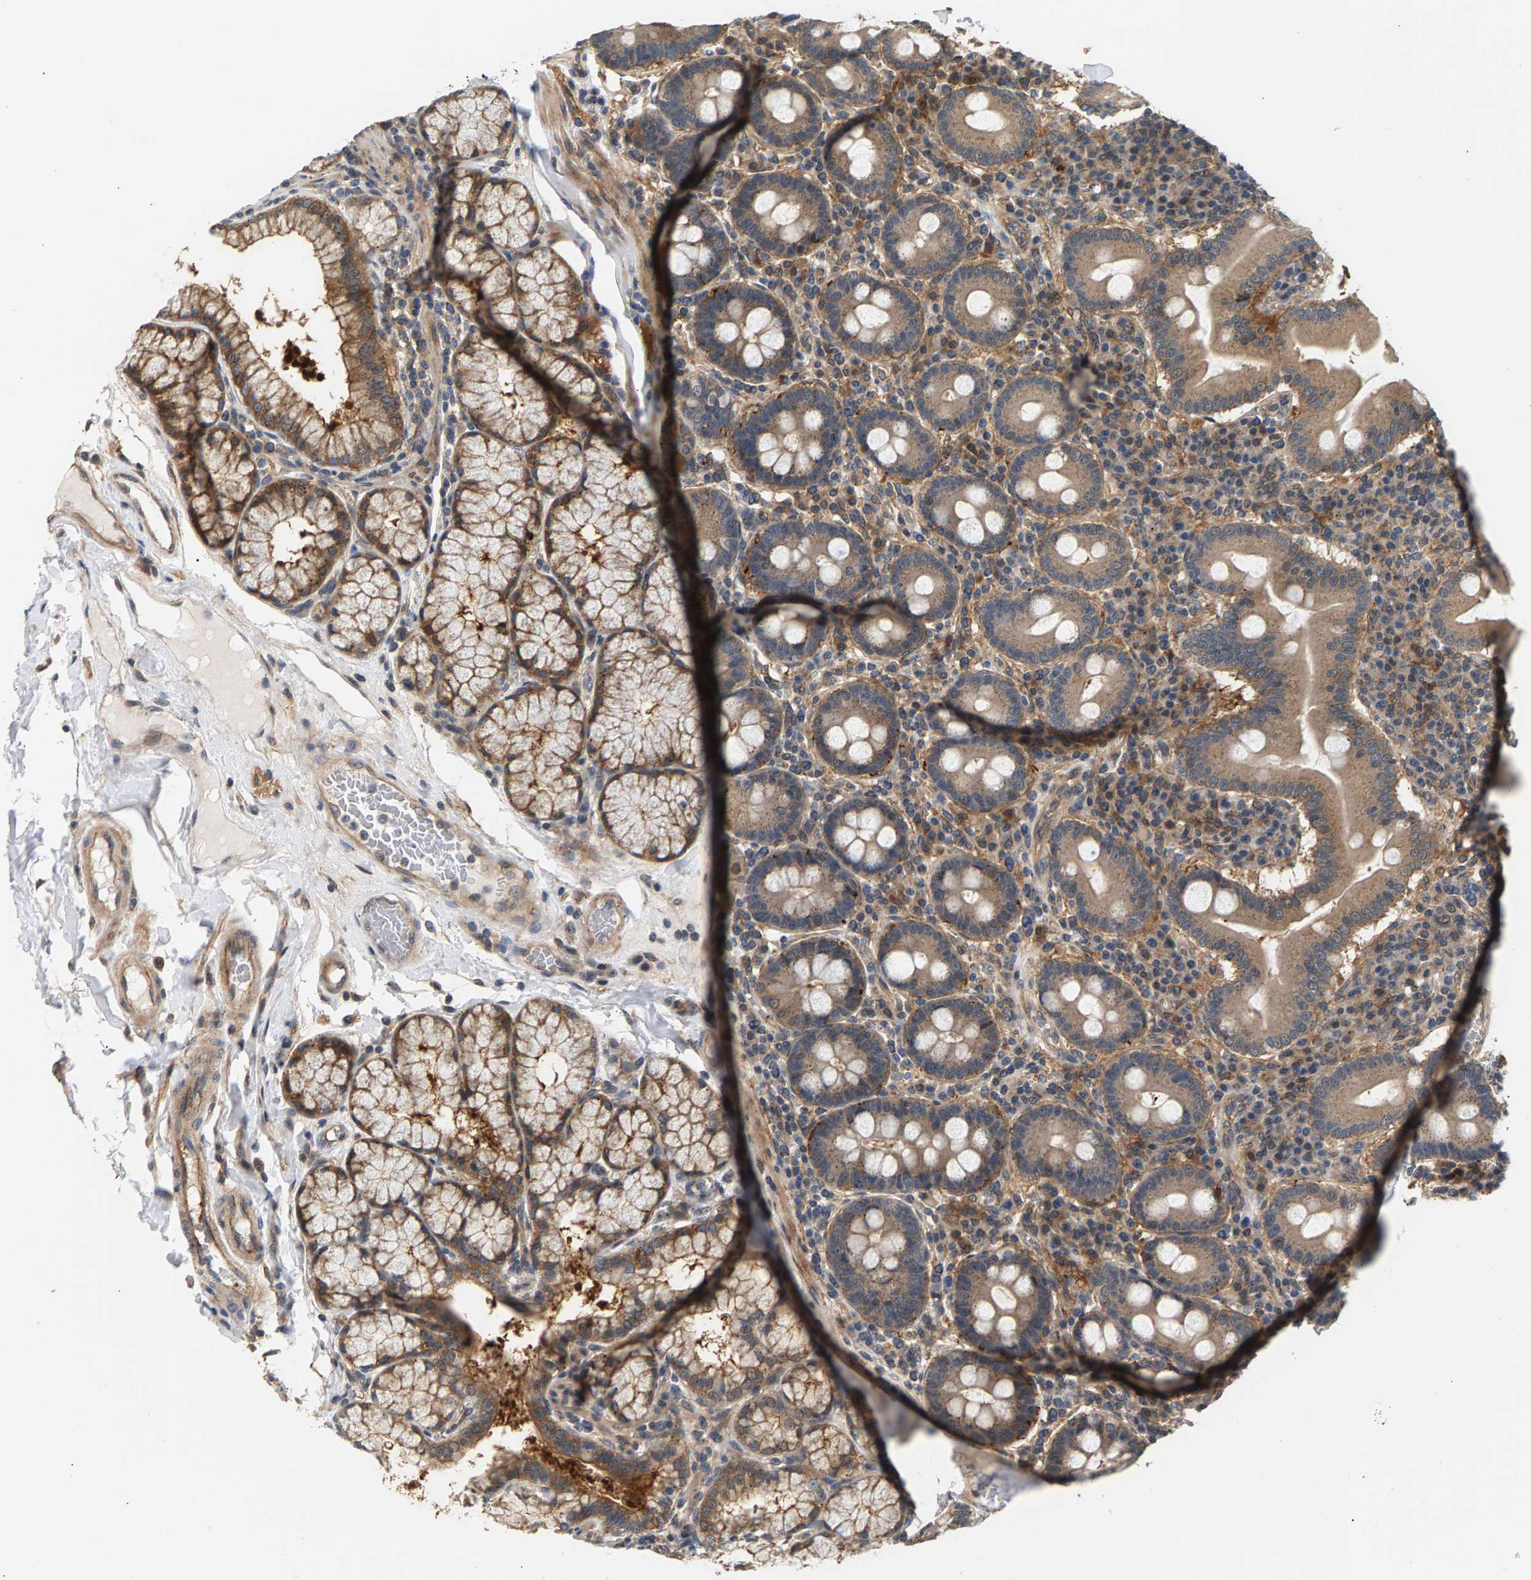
{"staining": {"intensity": "moderate", "quantity": ">75%", "location": "cytoplasmic/membranous"}, "tissue": "duodenum", "cell_type": "Glandular cells", "image_type": "normal", "snomed": [{"axis": "morphology", "description": "Normal tissue, NOS"}, {"axis": "topography", "description": "Duodenum"}], "caption": "Protein expression analysis of normal human duodenum reveals moderate cytoplasmic/membranous staining in approximately >75% of glandular cells.", "gene": "MAP2K5", "patient": {"sex": "male", "age": 50}}